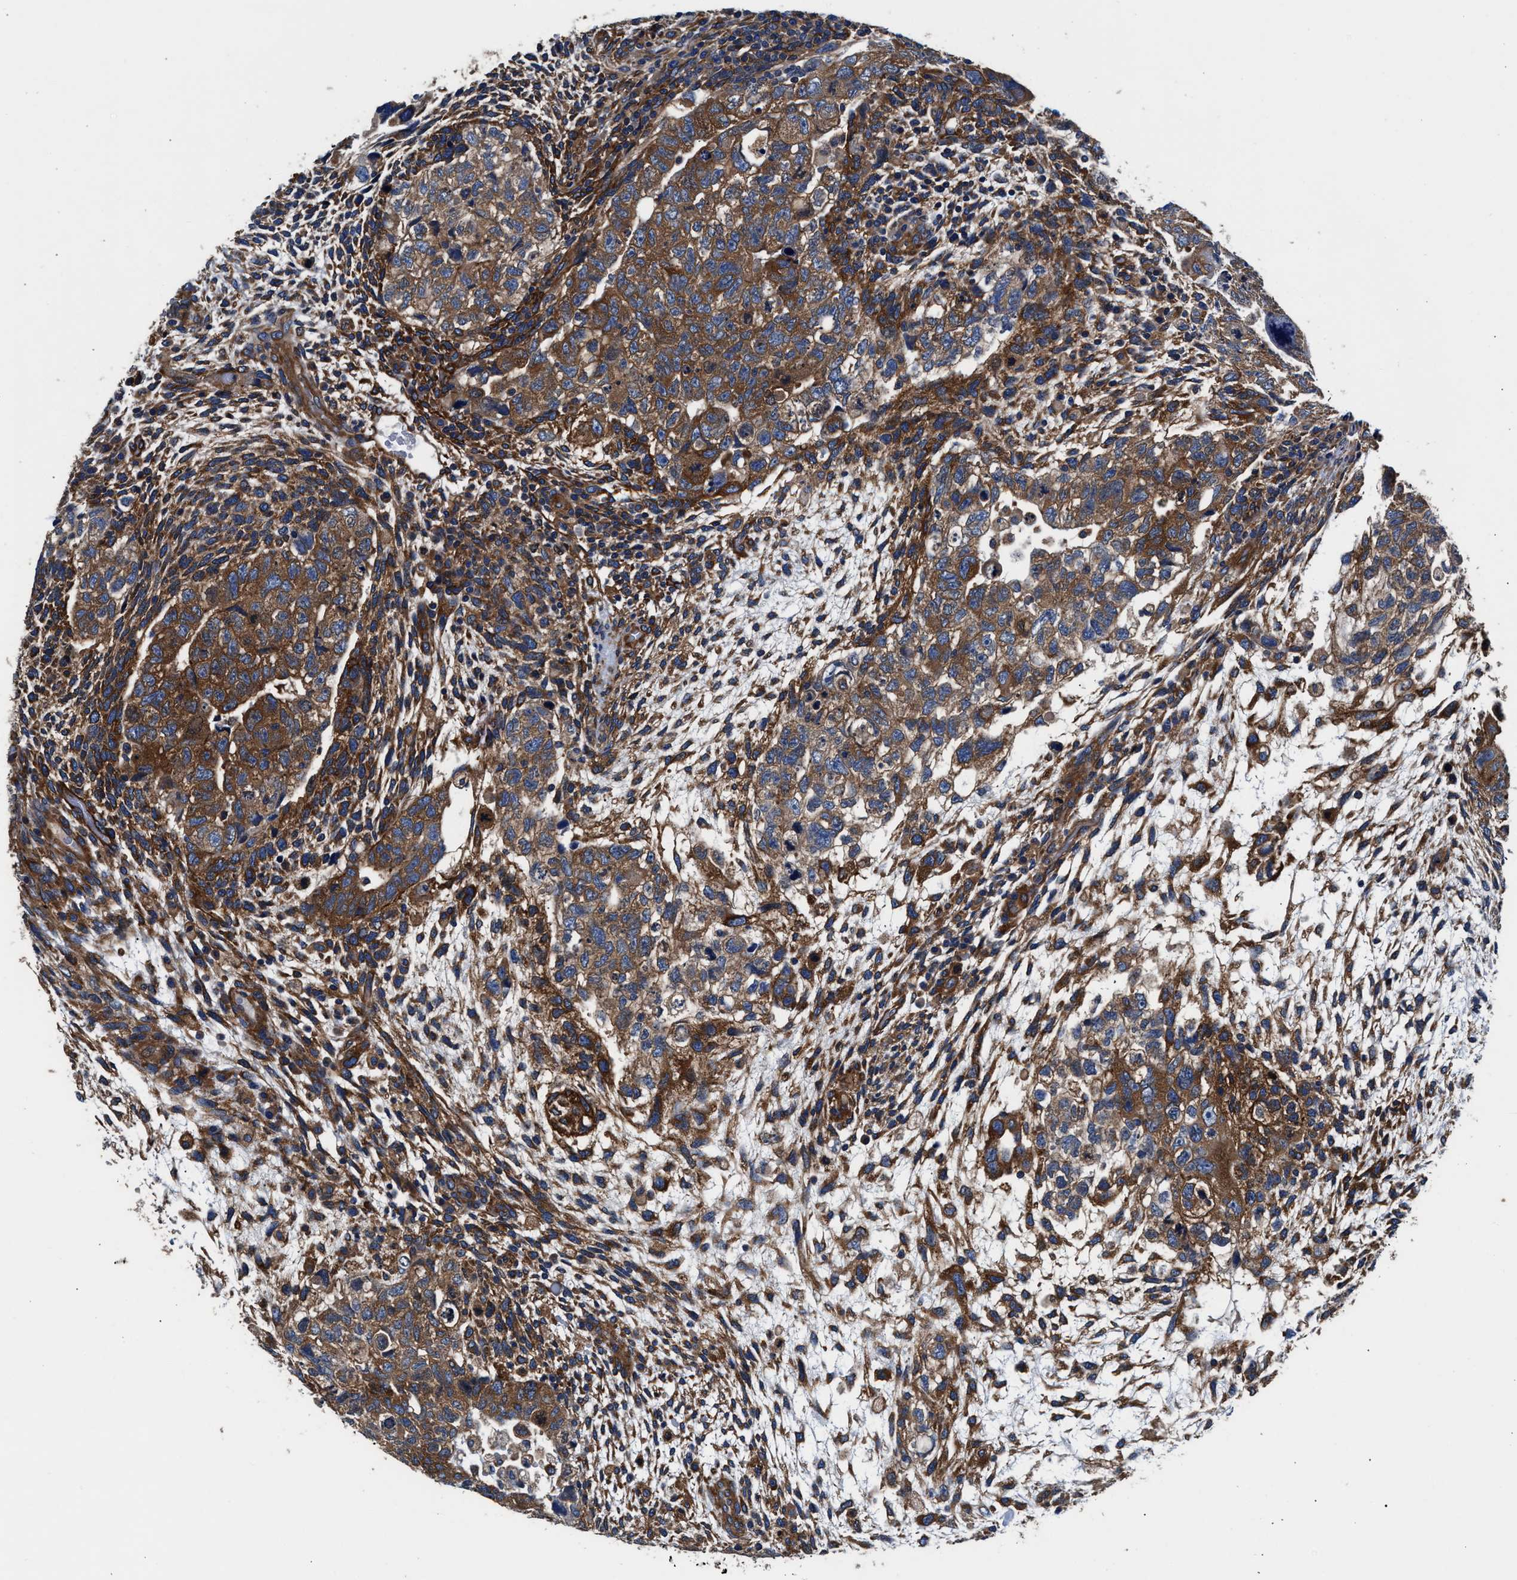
{"staining": {"intensity": "moderate", "quantity": "25%-75%", "location": "cytoplasmic/membranous"}, "tissue": "testis cancer", "cell_type": "Tumor cells", "image_type": "cancer", "snomed": [{"axis": "morphology", "description": "Carcinoma, Embryonal, NOS"}, {"axis": "topography", "description": "Testis"}], "caption": "Moderate cytoplasmic/membranous staining for a protein is appreciated in about 25%-75% of tumor cells of testis cancer (embryonal carcinoma) using immunohistochemistry (IHC).", "gene": "SH3GL1", "patient": {"sex": "male", "age": 36}}